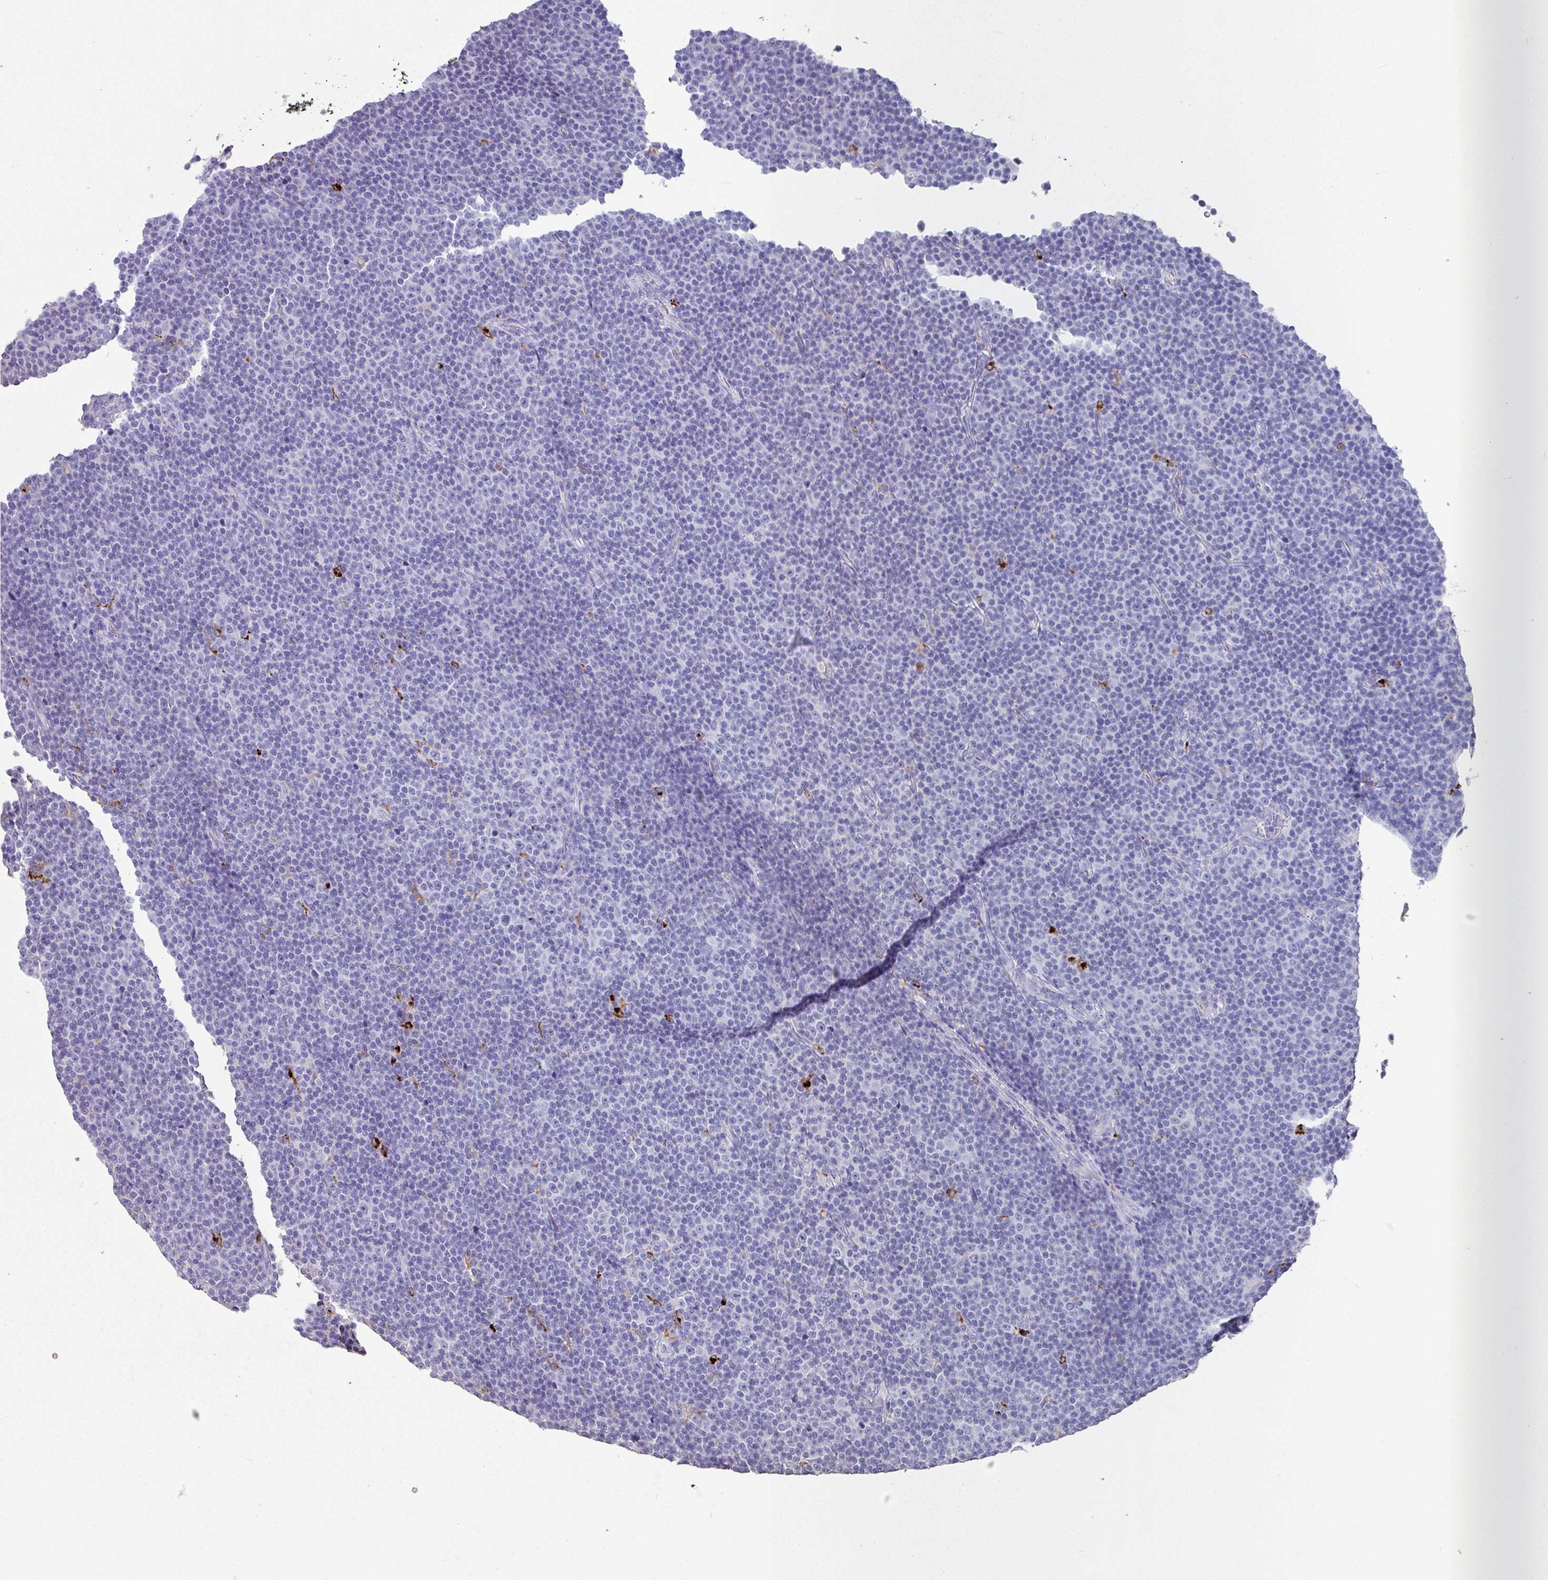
{"staining": {"intensity": "negative", "quantity": "none", "location": "none"}, "tissue": "lymphoma", "cell_type": "Tumor cells", "image_type": "cancer", "snomed": [{"axis": "morphology", "description": "Malignant lymphoma, non-Hodgkin's type, Low grade"}, {"axis": "topography", "description": "Lymph node"}], "caption": "This is an IHC photomicrograph of lymphoma. There is no expression in tumor cells.", "gene": "CPVL", "patient": {"sex": "female", "age": 67}}